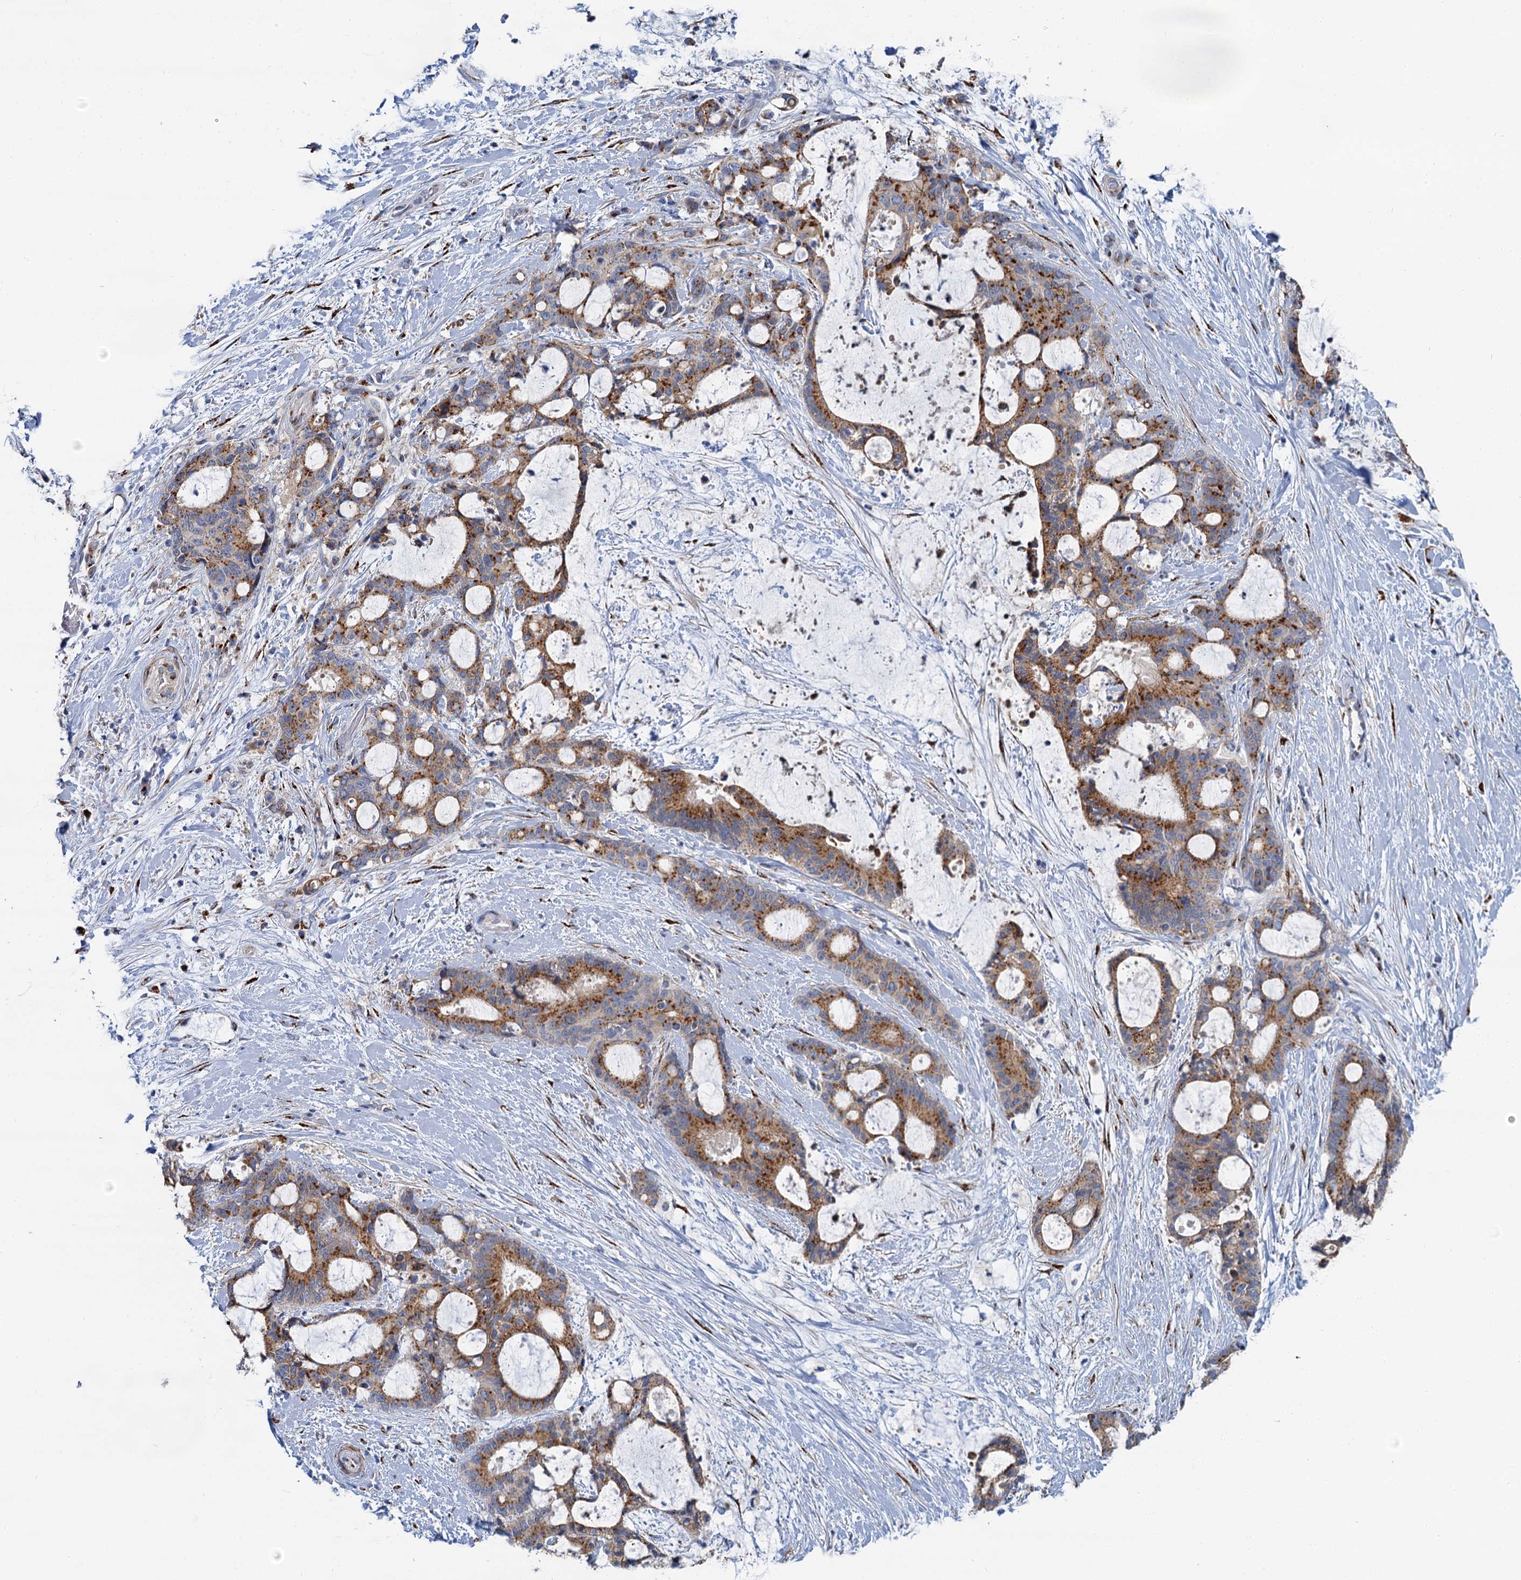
{"staining": {"intensity": "moderate", "quantity": ">75%", "location": "cytoplasmic/membranous"}, "tissue": "liver cancer", "cell_type": "Tumor cells", "image_type": "cancer", "snomed": [{"axis": "morphology", "description": "Normal tissue, NOS"}, {"axis": "morphology", "description": "Cholangiocarcinoma"}, {"axis": "topography", "description": "Liver"}, {"axis": "topography", "description": "Peripheral nerve tissue"}], "caption": "Protein staining shows moderate cytoplasmic/membranous expression in about >75% of tumor cells in liver cholangiocarcinoma.", "gene": "BET1L", "patient": {"sex": "female", "age": 73}}